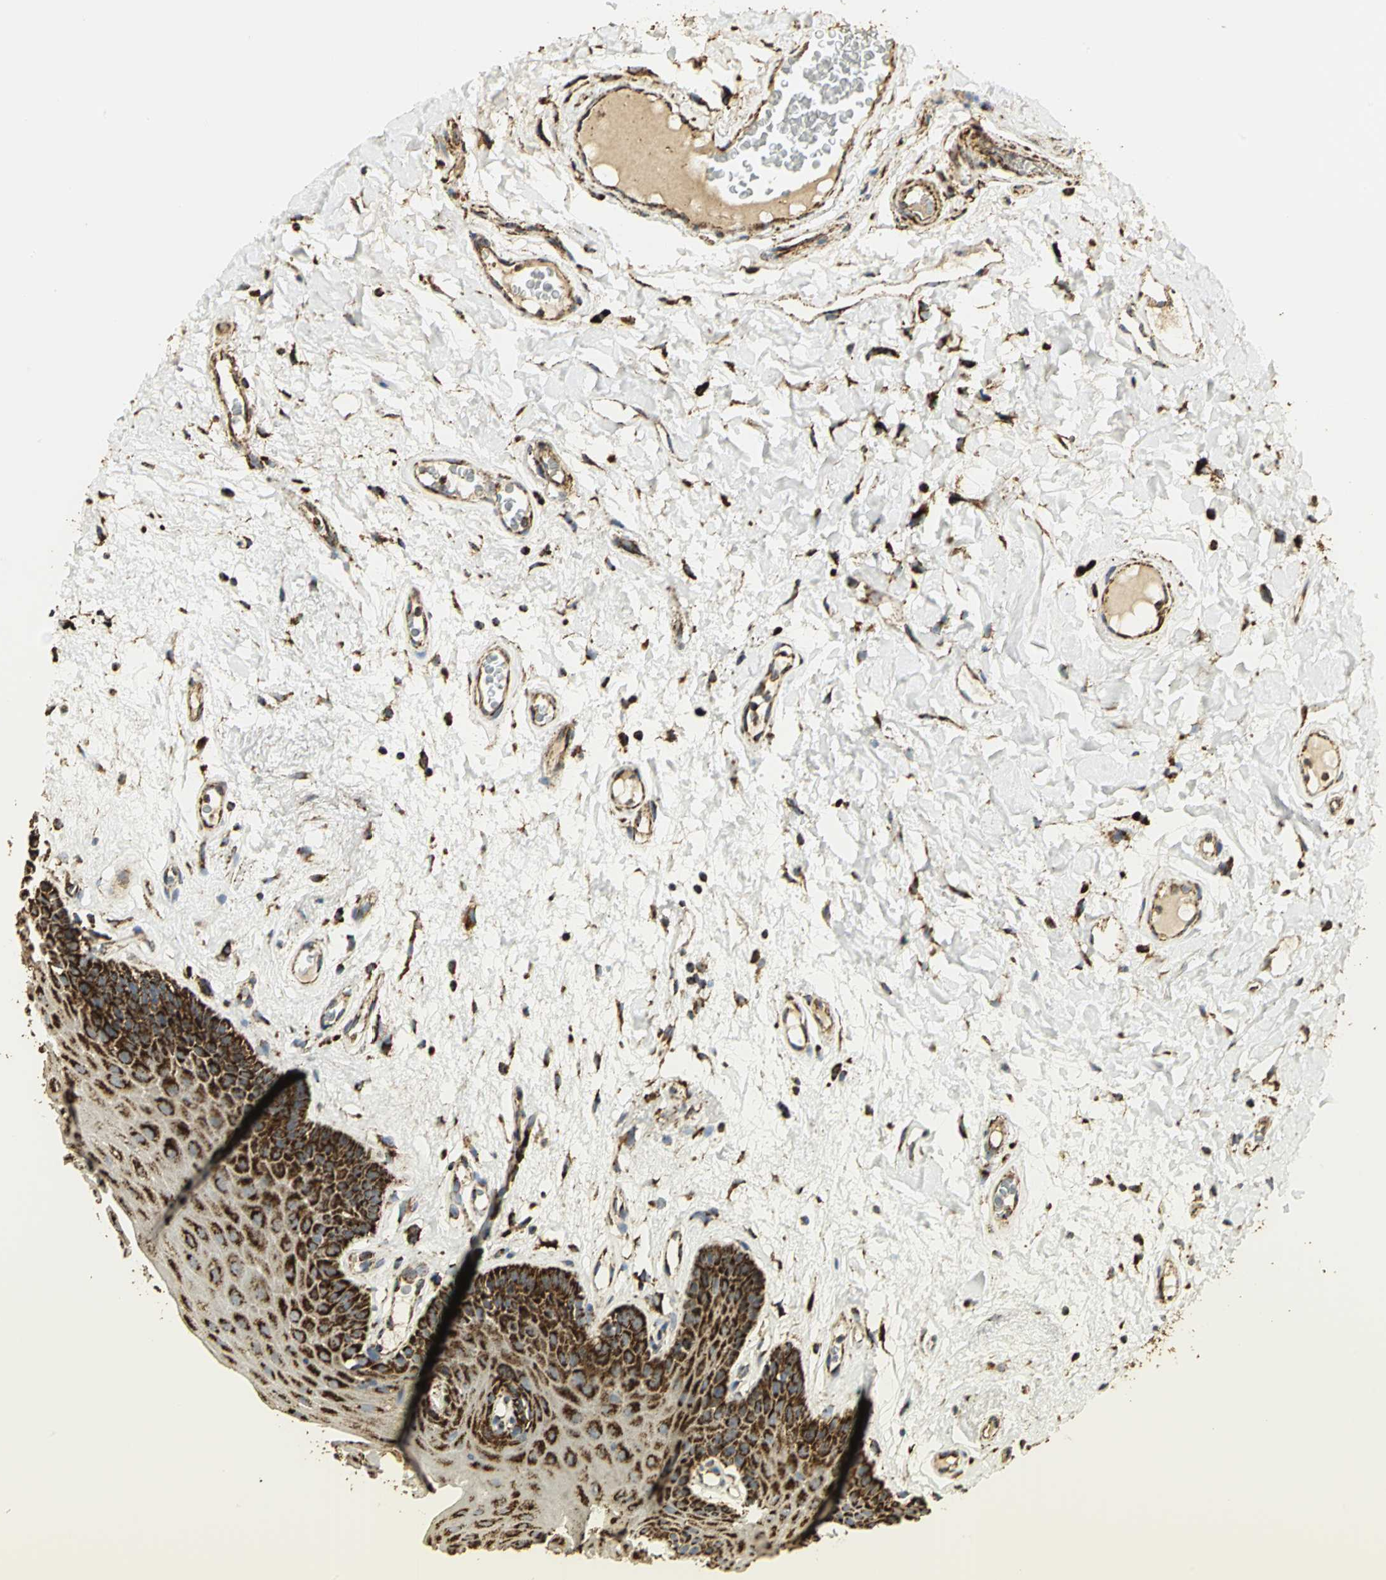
{"staining": {"intensity": "strong", "quantity": ">75%", "location": "cytoplasmic/membranous"}, "tissue": "oral mucosa", "cell_type": "Squamous epithelial cells", "image_type": "normal", "snomed": [{"axis": "morphology", "description": "Normal tissue, NOS"}, {"axis": "morphology", "description": "Squamous cell carcinoma, NOS"}, {"axis": "topography", "description": "Skeletal muscle"}, {"axis": "topography", "description": "Oral tissue"}, {"axis": "topography", "description": "Head-Neck"}], "caption": "Immunohistochemistry histopathology image of benign oral mucosa: oral mucosa stained using immunohistochemistry (IHC) shows high levels of strong protein expression localized specifically in the cytoplasmic/membranous of squamous epithelial cells, appearing as a cytoplasmic/membranous brown color.", "gene": "VDAC1", "patient": {"sex": "male", "age": 71}}